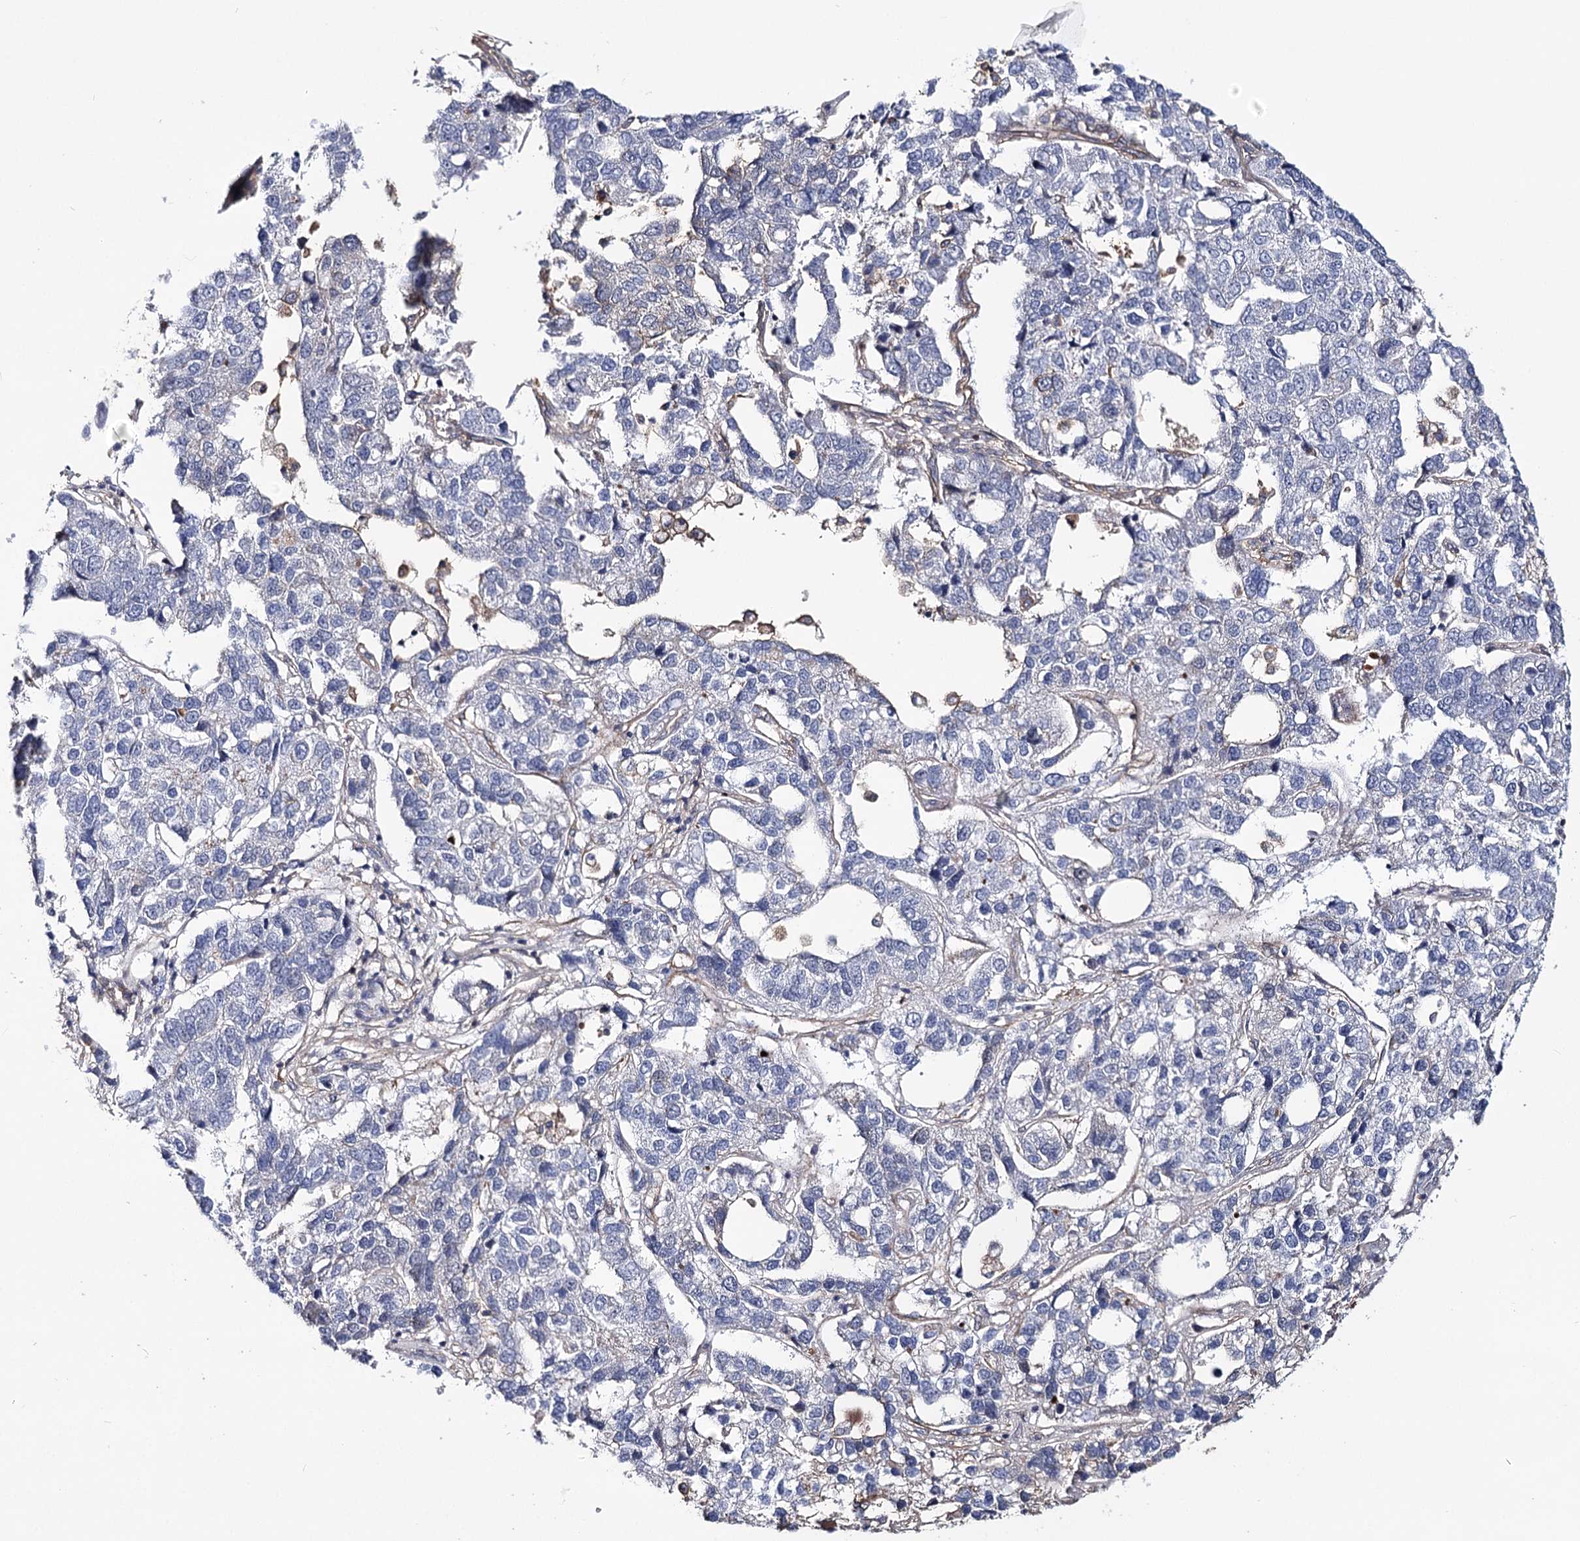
{"staining": {"intensity": "negative", "quantity": "none", "location": "none"}, "tissue": "pancreatic cancer", "cell_type": "Tumor cells", "image_type": "cancer", "snomed": [{"axis": "morphology", "description": "Adenocarcinoma, NOS"}, {"axis": "topography", "description": "Pancreas"}], "caption": "Pancreatic adenocarcinoma stained for a protein using IHC reveals no expression tumor cells.", "gene": "TMEM218", "patient": {"sex": "female", "age": 61}}